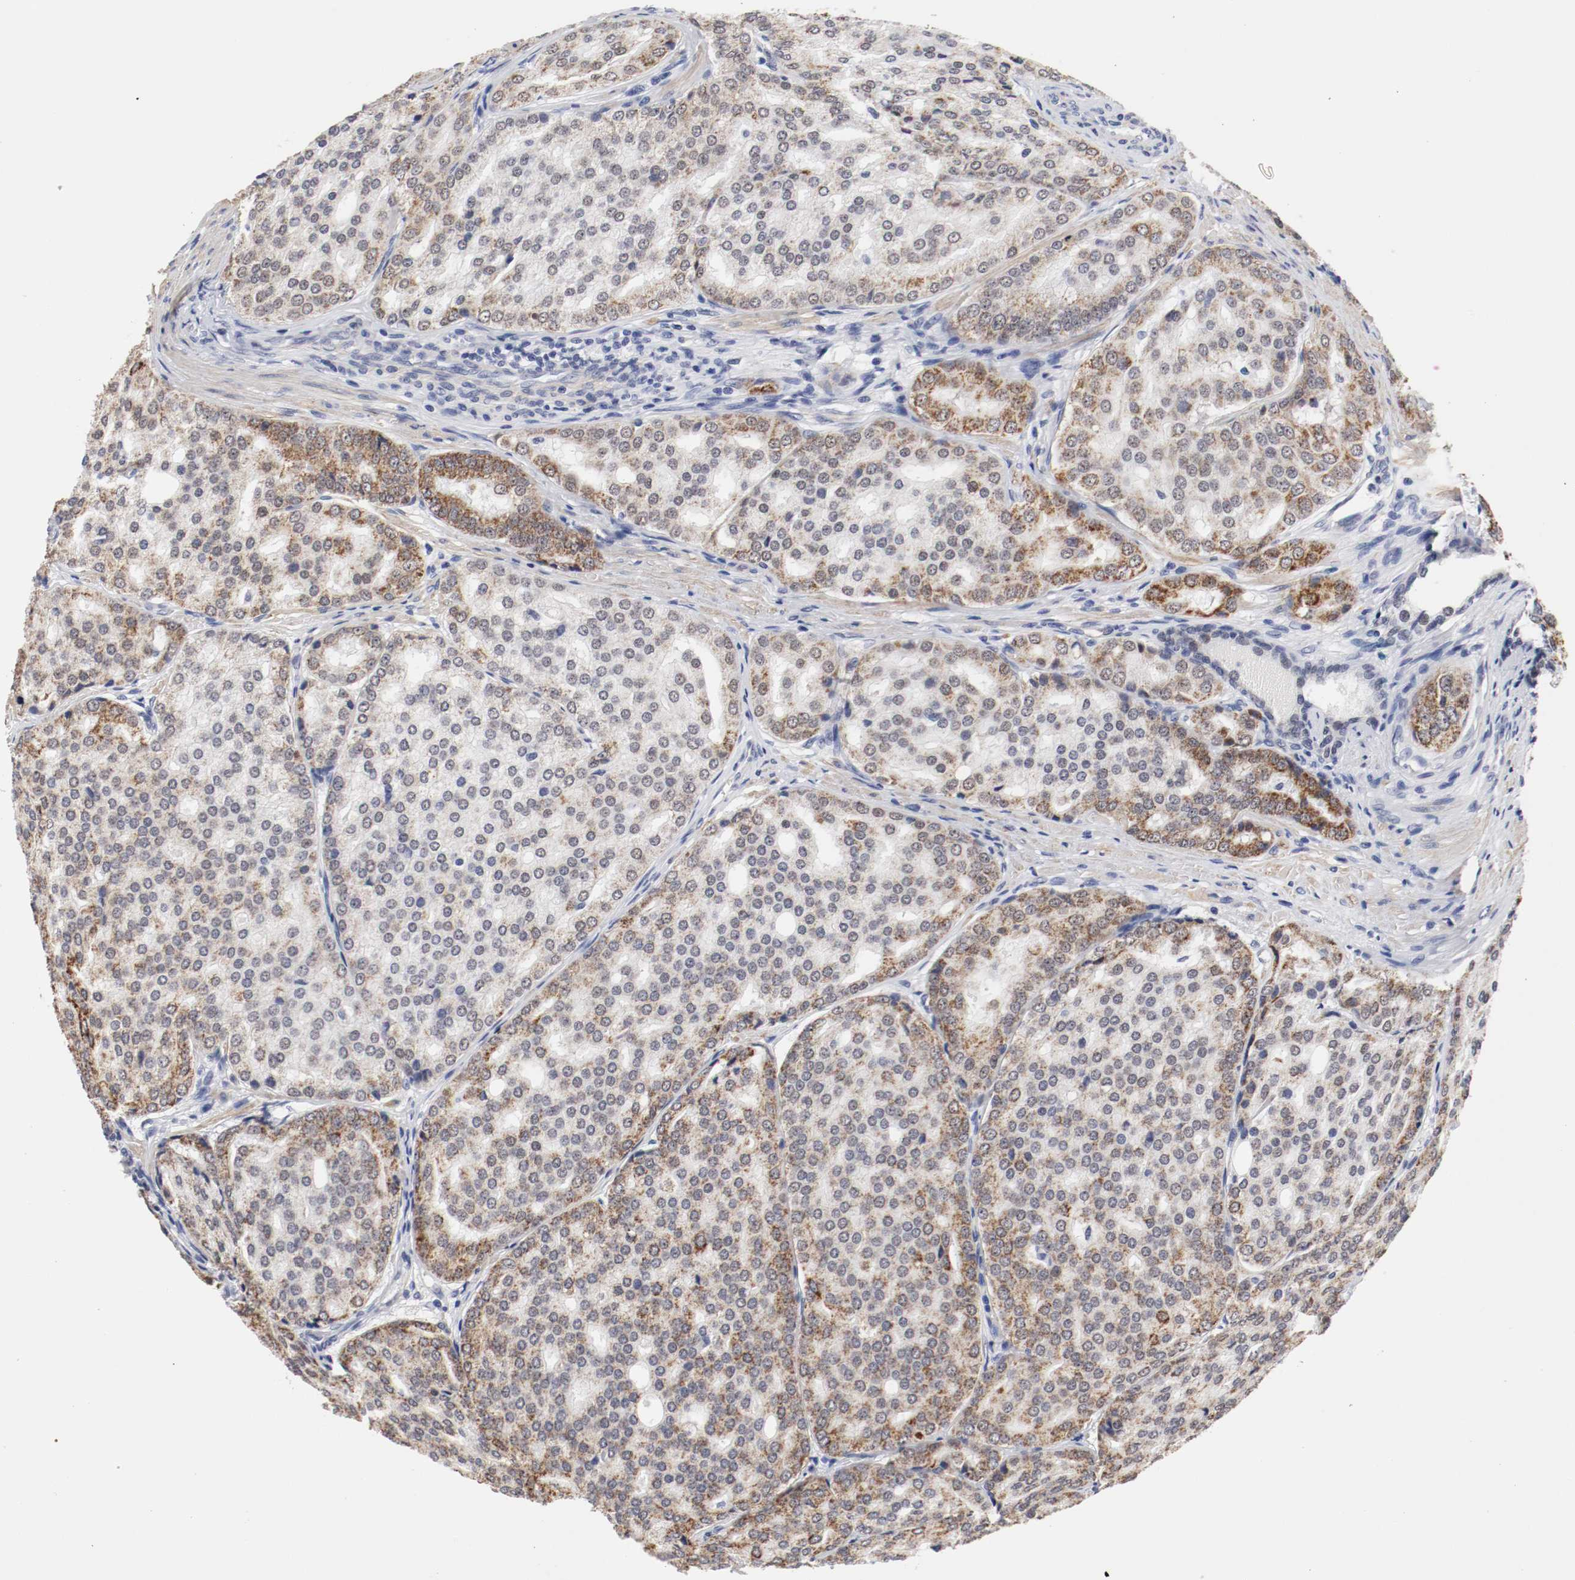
{"staining": {"intensity": "moderate", "quantity": ">75%", "location": "cytoplasmic/membranous"}, "tissue": "prostate cancer", "cell_type": "Tumor cells", "image_type": "cancer", "snomed": [{"axis": "morphology", "description": "Adenocarcinoma, High grade"}, {"axis": "topography", "description": "Prostate"}], "caption": "Human high-grade adenocarcinoma (prostate) stained with a brown dye shows moderate cytoplasmic/membranous positive positivity in approximately >75% of tumor cells.", "gene": "GRHL2", "patient": {"sex": "male", "age": 64}}